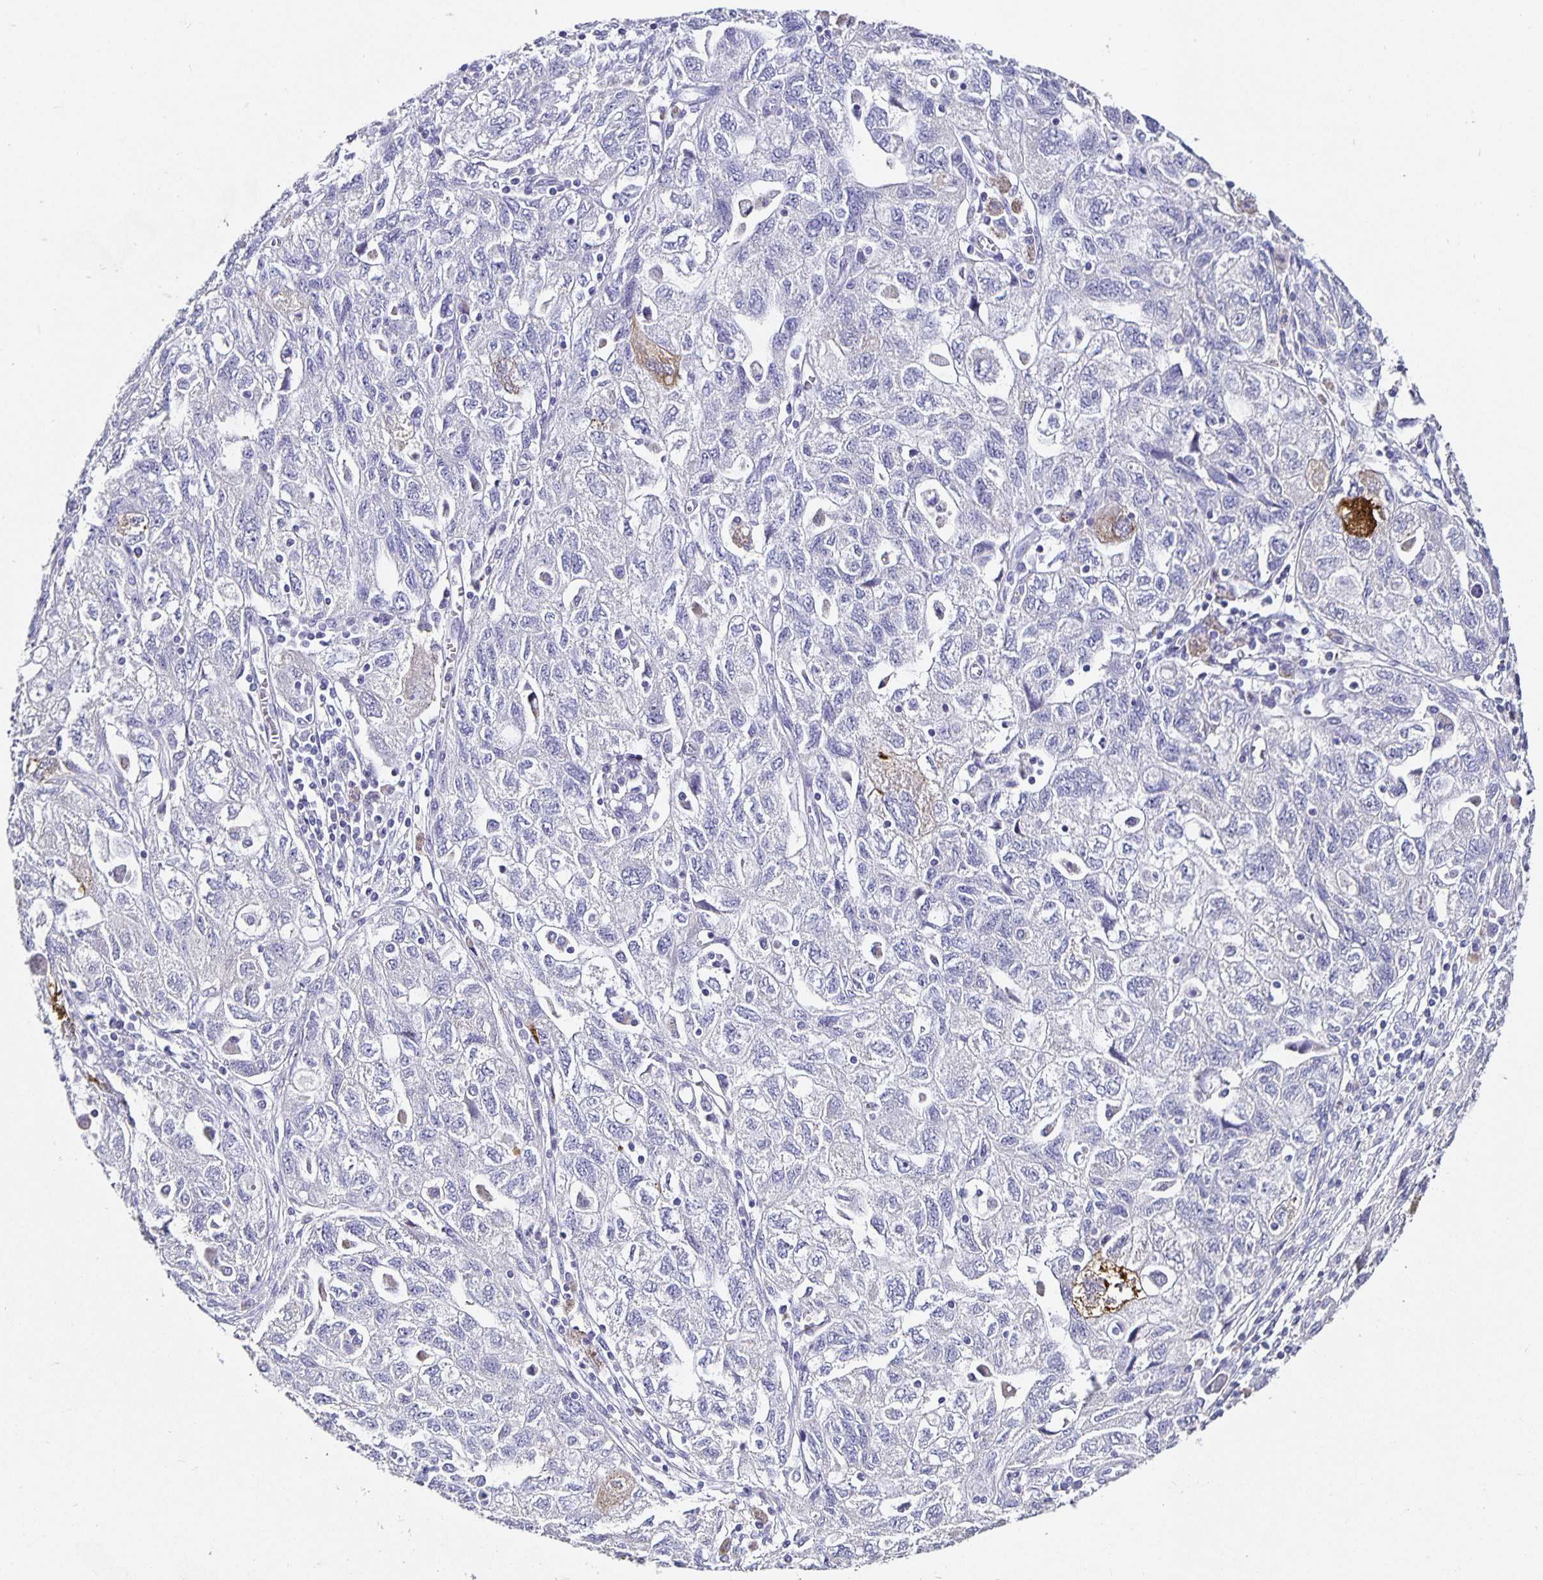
{"staining": {"intensity": "negative", "quantity": "none", "location": "none"}, "tissue": "ovarian cancer", "cell_type": "Tumor cells", "image_type": "cancer", "snomed": [{"axis": "morphology", "description": "Carcinoma, NOS"}, {"axis": "morphology", "description": "Cystadenocarcinoma, serous, NOS"}, {"axis": "topography", "description": "Ovary"}], "caption": "There is no significant positivity in tumor cells of ovarian cancer. (DAB immunohistochemistry, high magnification).", "gene": "CHGA", "patient": {"sex": "female", "age": 69}}